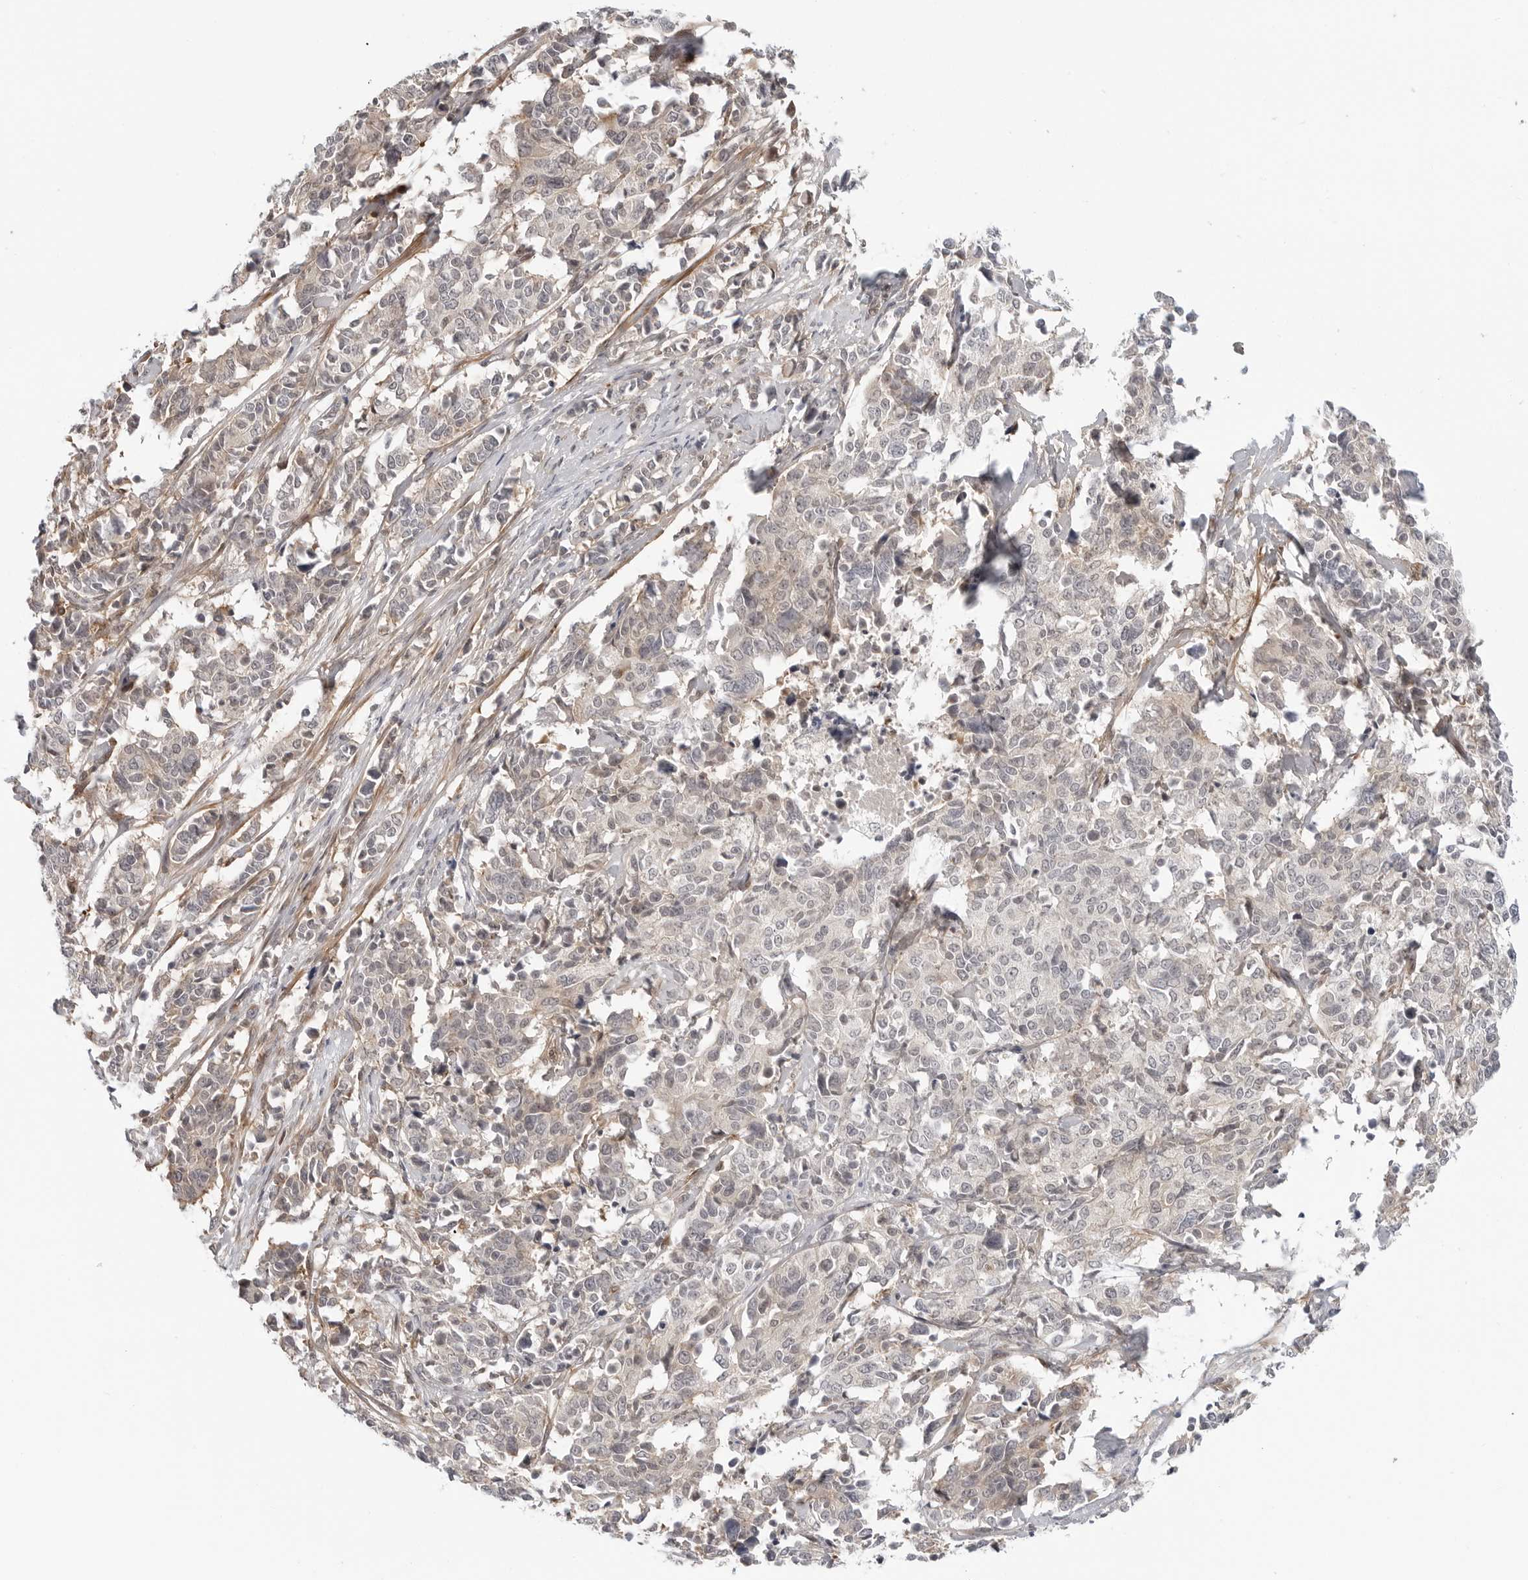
{"staining": {"intensity": "negative", "quantity": "none", "location": "none"}, "tissue": "cervical cancer", "cell_type": "Tumor cells", "image_type": "cancer", "snomed": [{"axis": "morphology", "description": "Normal tissue, NOS"}, {"axis": "morphology", "description": "Squamous cell carcinoma, NOS"}, {"axis": "topography", "description": "Cervix"}], "caption": "This photomicrograph is of cervical cancer (squamous cell carcinoma) stained with IHC to label a protein in brown with the nuclei are counter-stained blue. There is no positivity in tumor cells.", "gene": "STXBP3", "patient": {"sex": "female", "age": 35}}